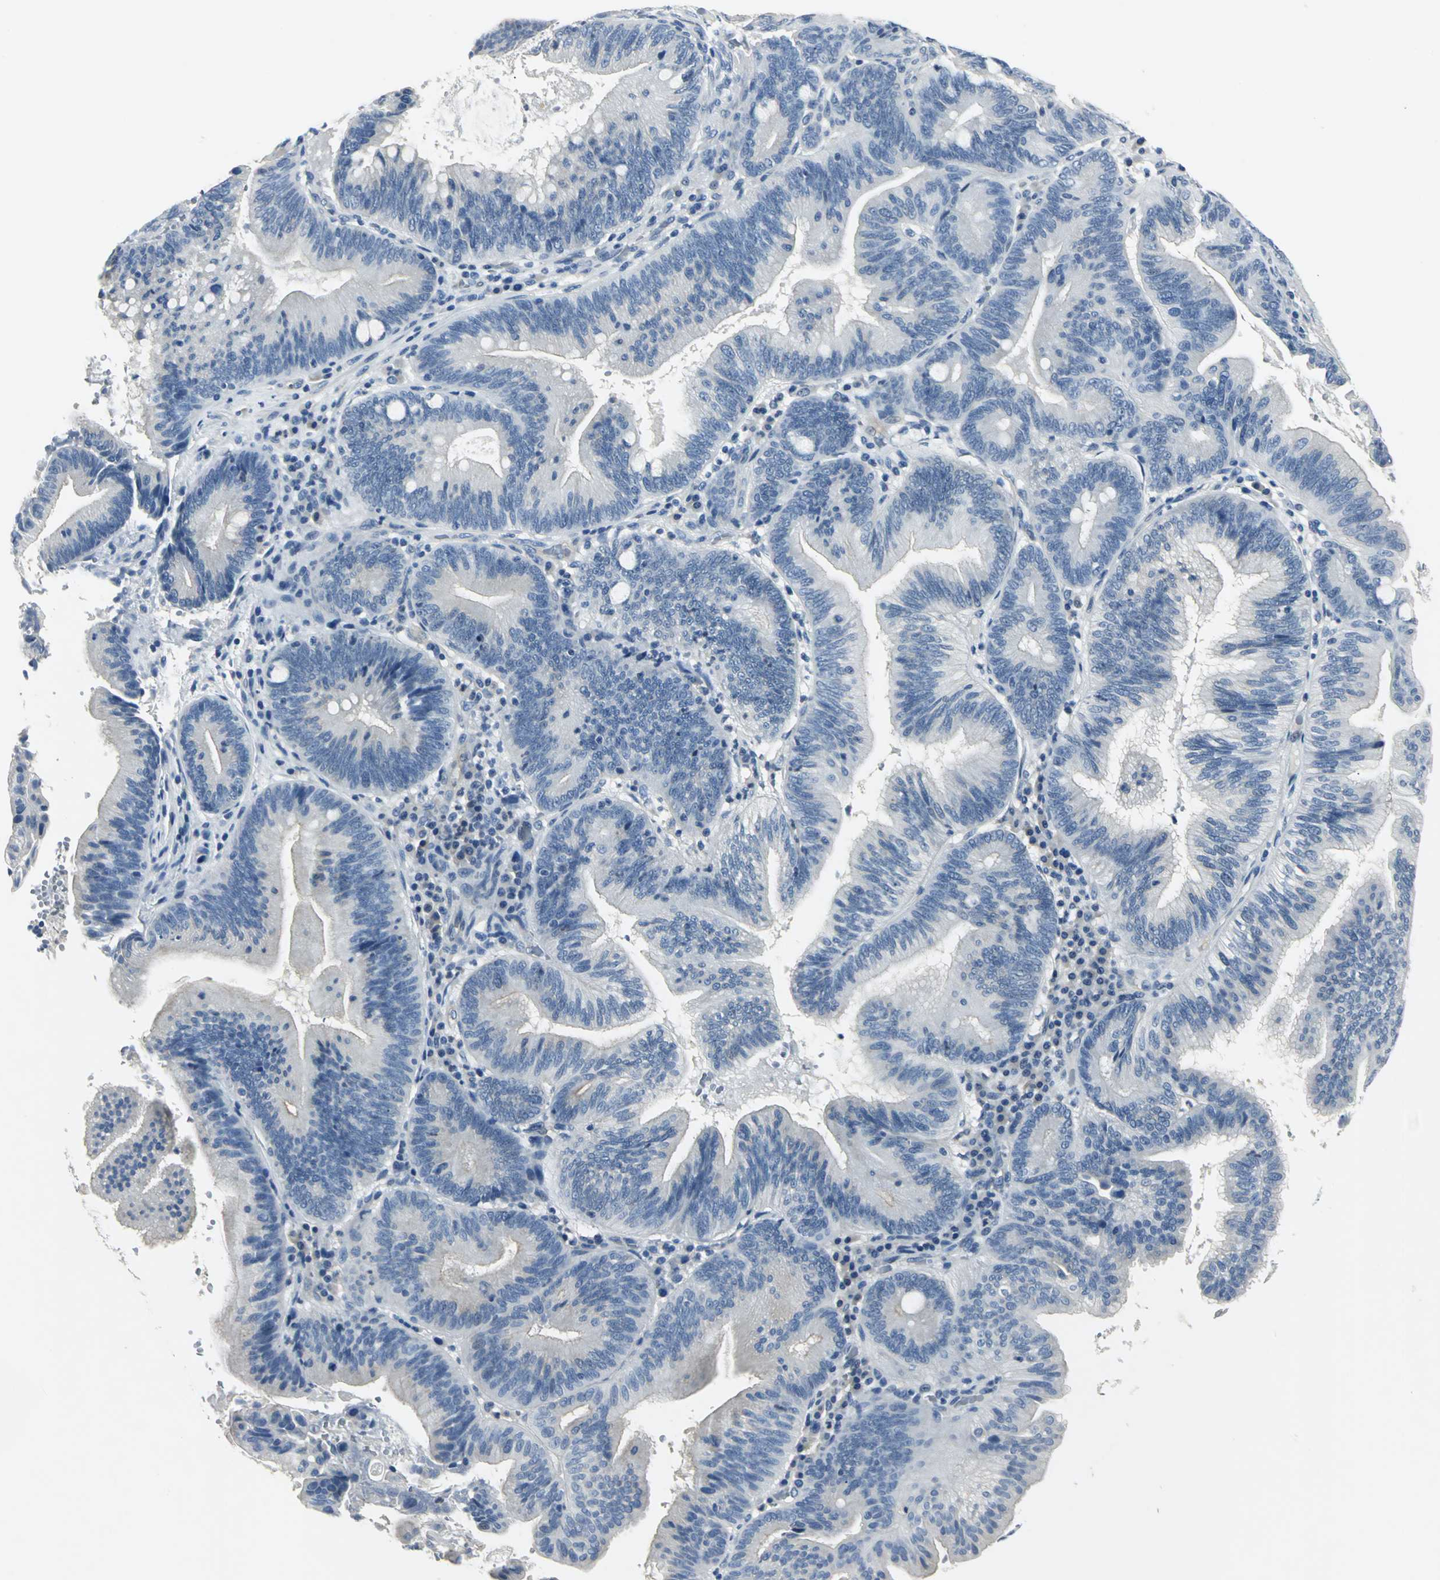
{"staining": {"intensity": "negative", "quantity": "none", "location": "none"}, "tissue": "pancreatic cancer", "cell_type": "Tumor cells", "image_type": "cancer", "snomed": [{"axis": "morphology", "description": "Adenocarcinoma, NOS"}, {"axis": "topography", "description": "Pancreas"}], "caption": "Tumor cells are negative for protein expression in human adenocarcinoma (pancreatic). (DAB immunohistochemistry (IHC) with hematoxylin counter stain).", "gene": "RIPOR1", "patient": {"sex": "male", "age": 82}}